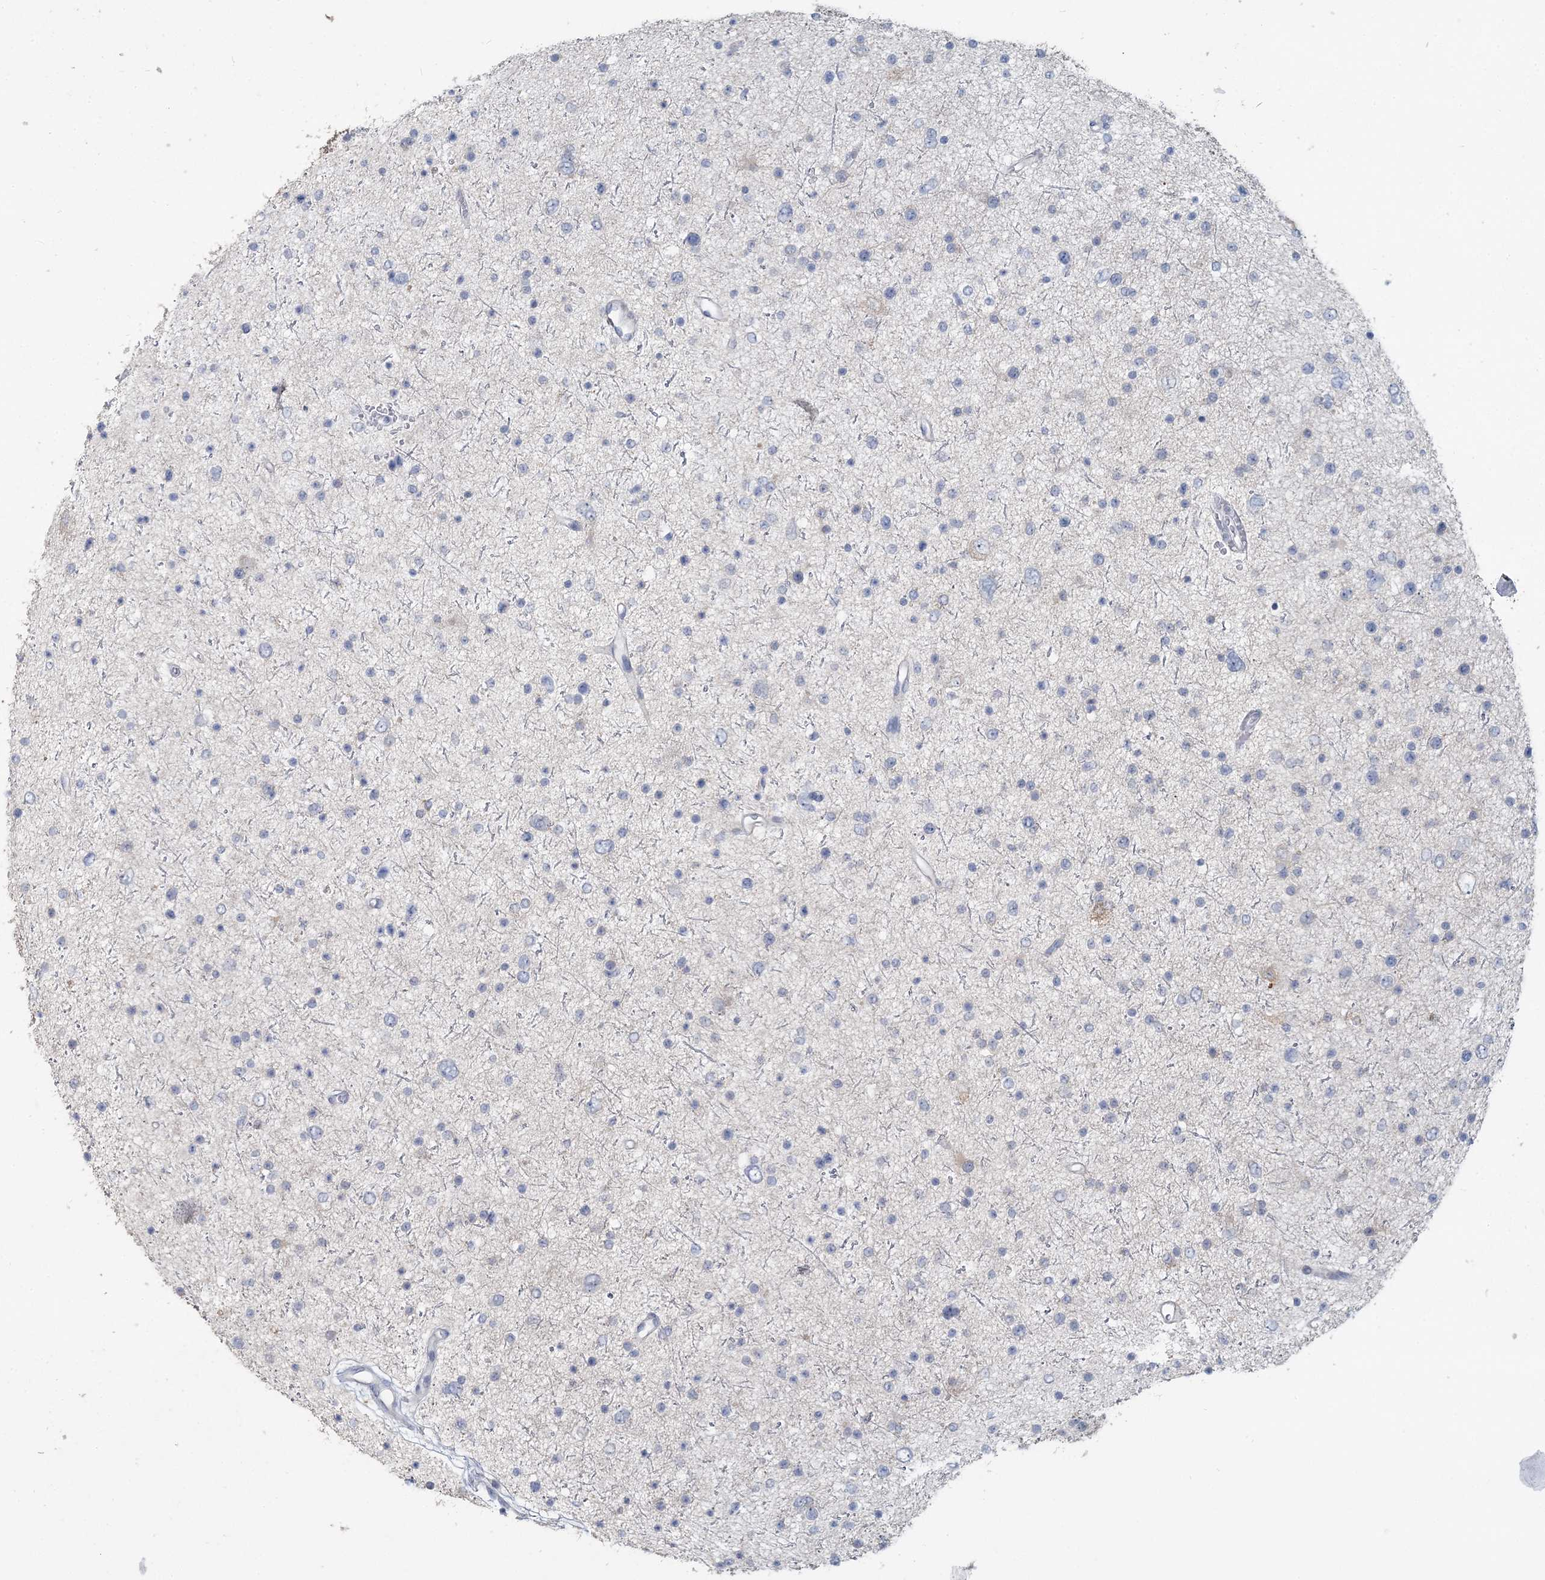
{"staining": {"intensity": "negative", "quantity": "none", "location": "none"}, "tissue": "glioma", "cell_type": "Tumor cells", "image_type": "cancer", "snomed": [{"axis": "morphology", "description": "Glioma, malignant, Low grade"}, {"axis": "topography", "description": "Brain"}], "caption": "High power microscopy histopathology image of an immunohistochemistry histopathology image of glioma, revealing no significant staining in tumor cells.", "gene": "CMBL", "patient": {"sex": "female", "age": 37}}